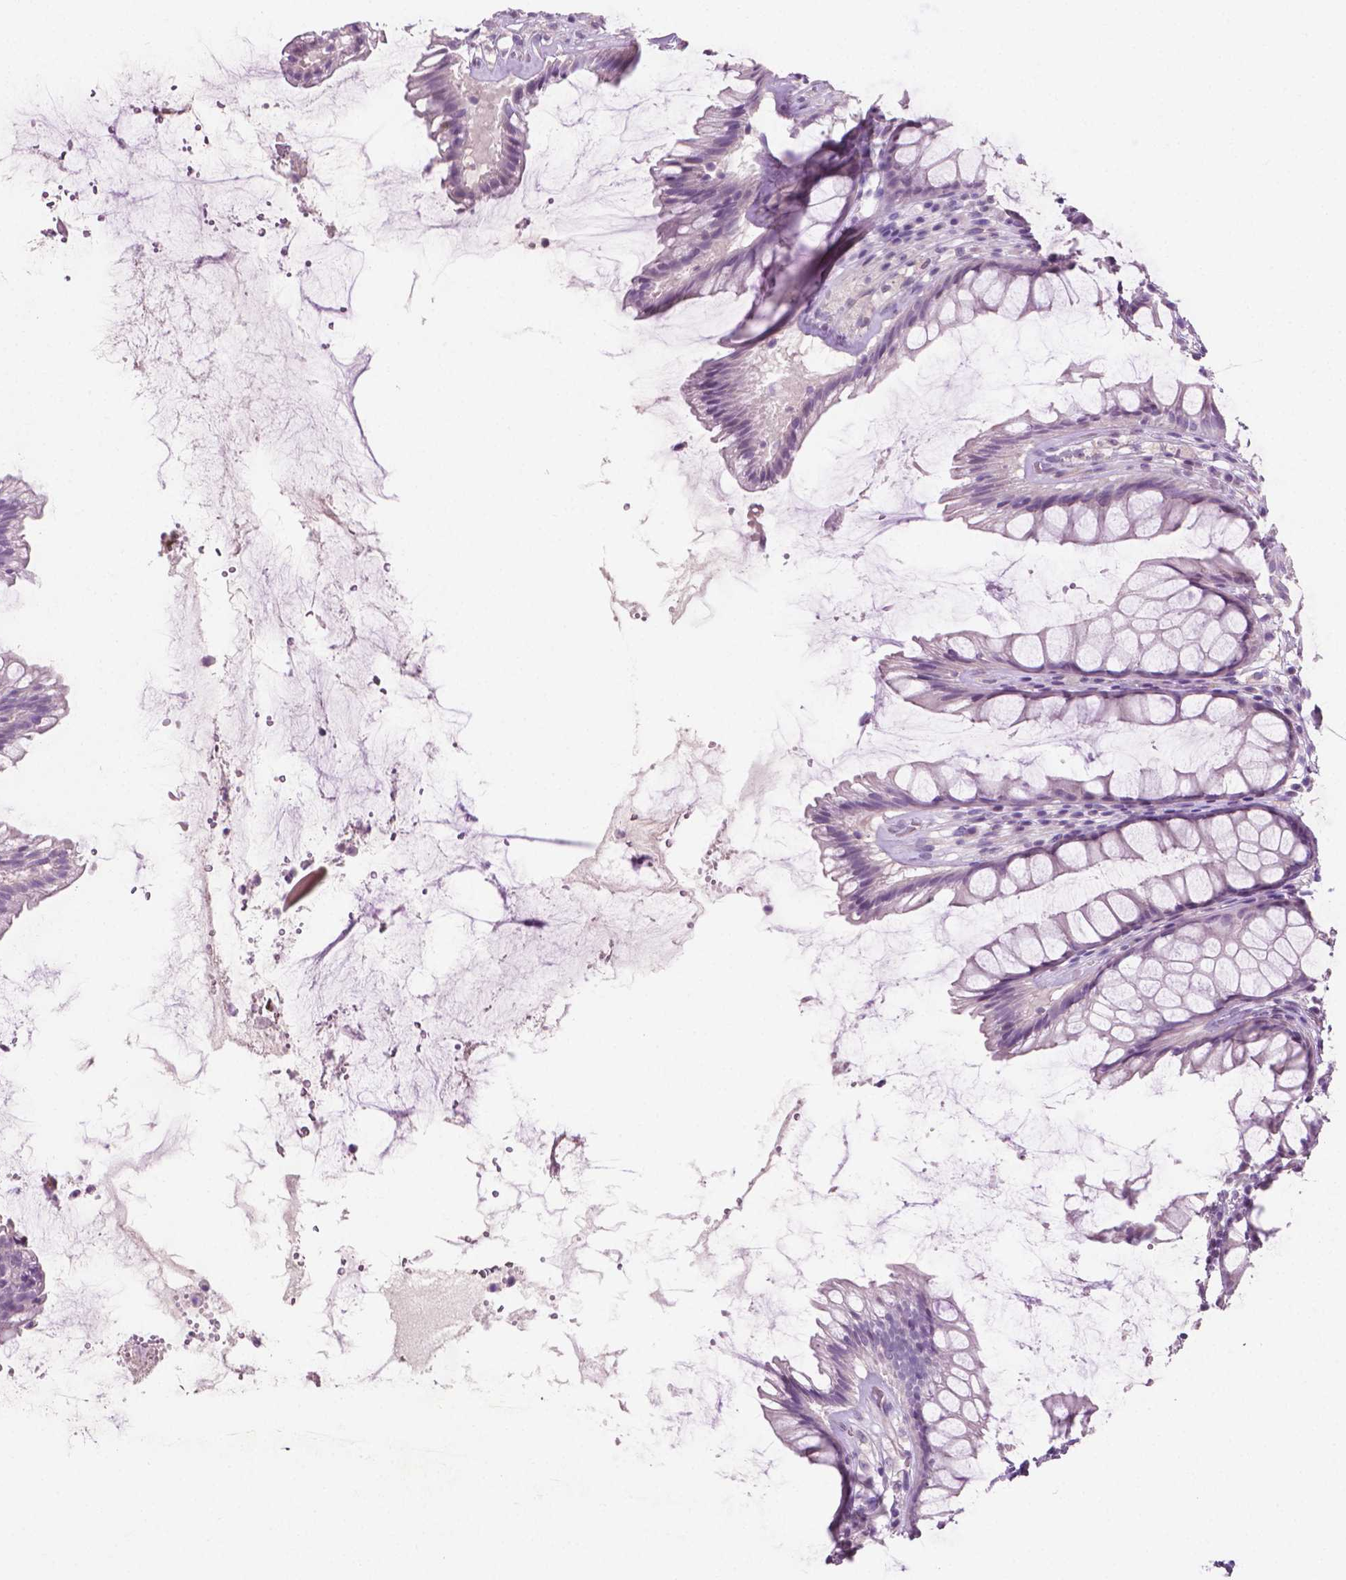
{"staining": {"intensity": "negative", "quantity": "none", "location": "none"}, "tissue": "rectum", "cell_type": "Glandular cells", "image_type": "normal", "snomed": [{"axis": "morphology", "description": "Normal tissue, NOS"}, {"axis": "topography", "description": "Rectum"}], "caption": "This micrograph is of normal rectum stained with IHC to label a protein in brown with the nuclei are counter-stained blue. There is no staining in glandular cells. Nuclei are stained in blue.", "gene": "KRT73", "patient": {"sex": "male", "age": 72}}